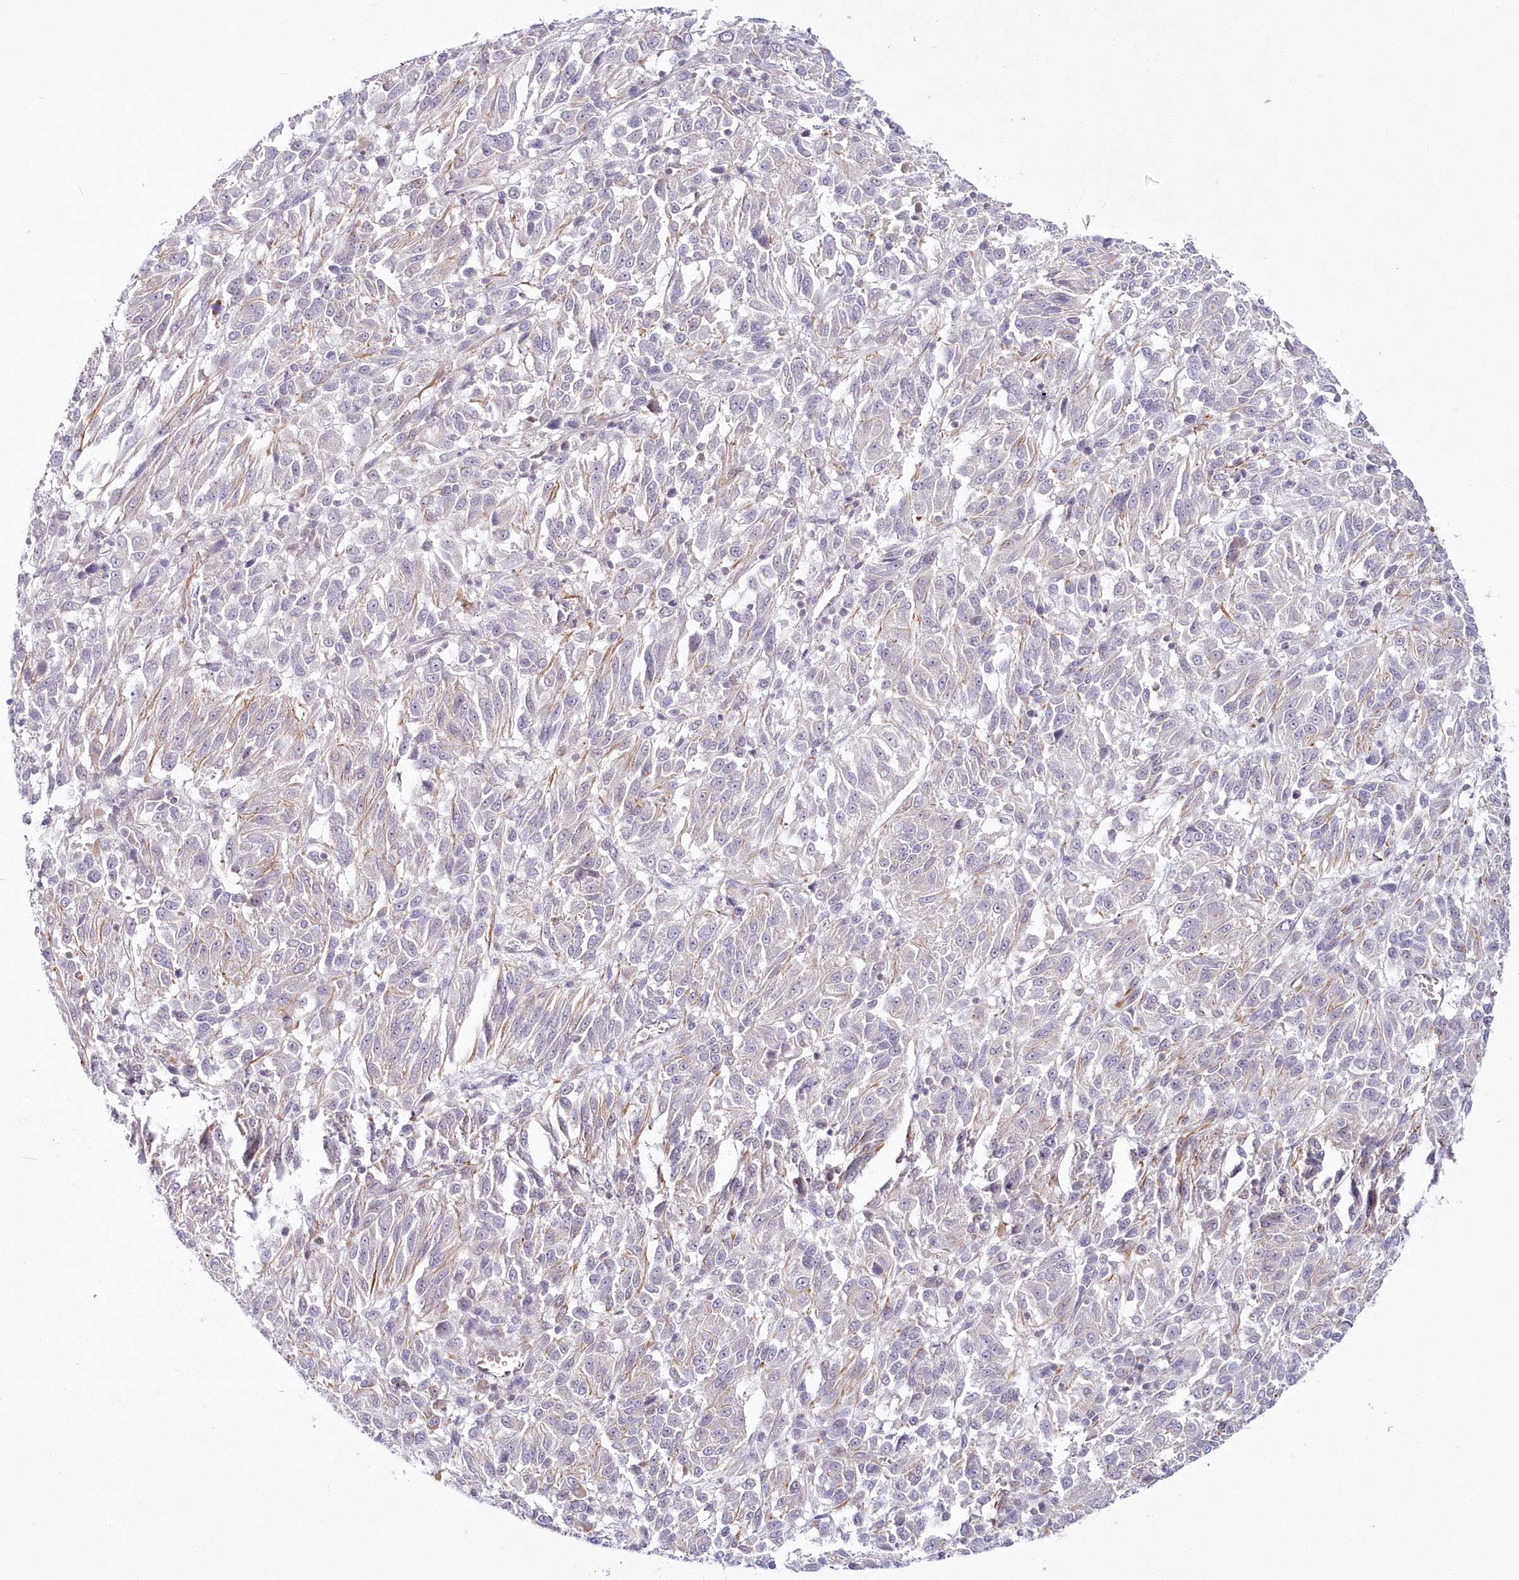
{"staining": {"intensity": "weak", "quantity": "<25%", "location": "cytoplasmic/membranous"}, "tissue": "melanoma", "cell_type": "Tumor cells", "image_type": "cancer", "snomed": [{"axis": "morphology", "description": "Malignant melanoma, Metastatic site"}, {"axis": "topography", "description": "Lung"}], "caption": "Melanoma was stained to show a protein in brown. There is no significant positivity in tumor cells.", "gene": "HYCC2", "patient": {"sex": "male", "age": 64}}